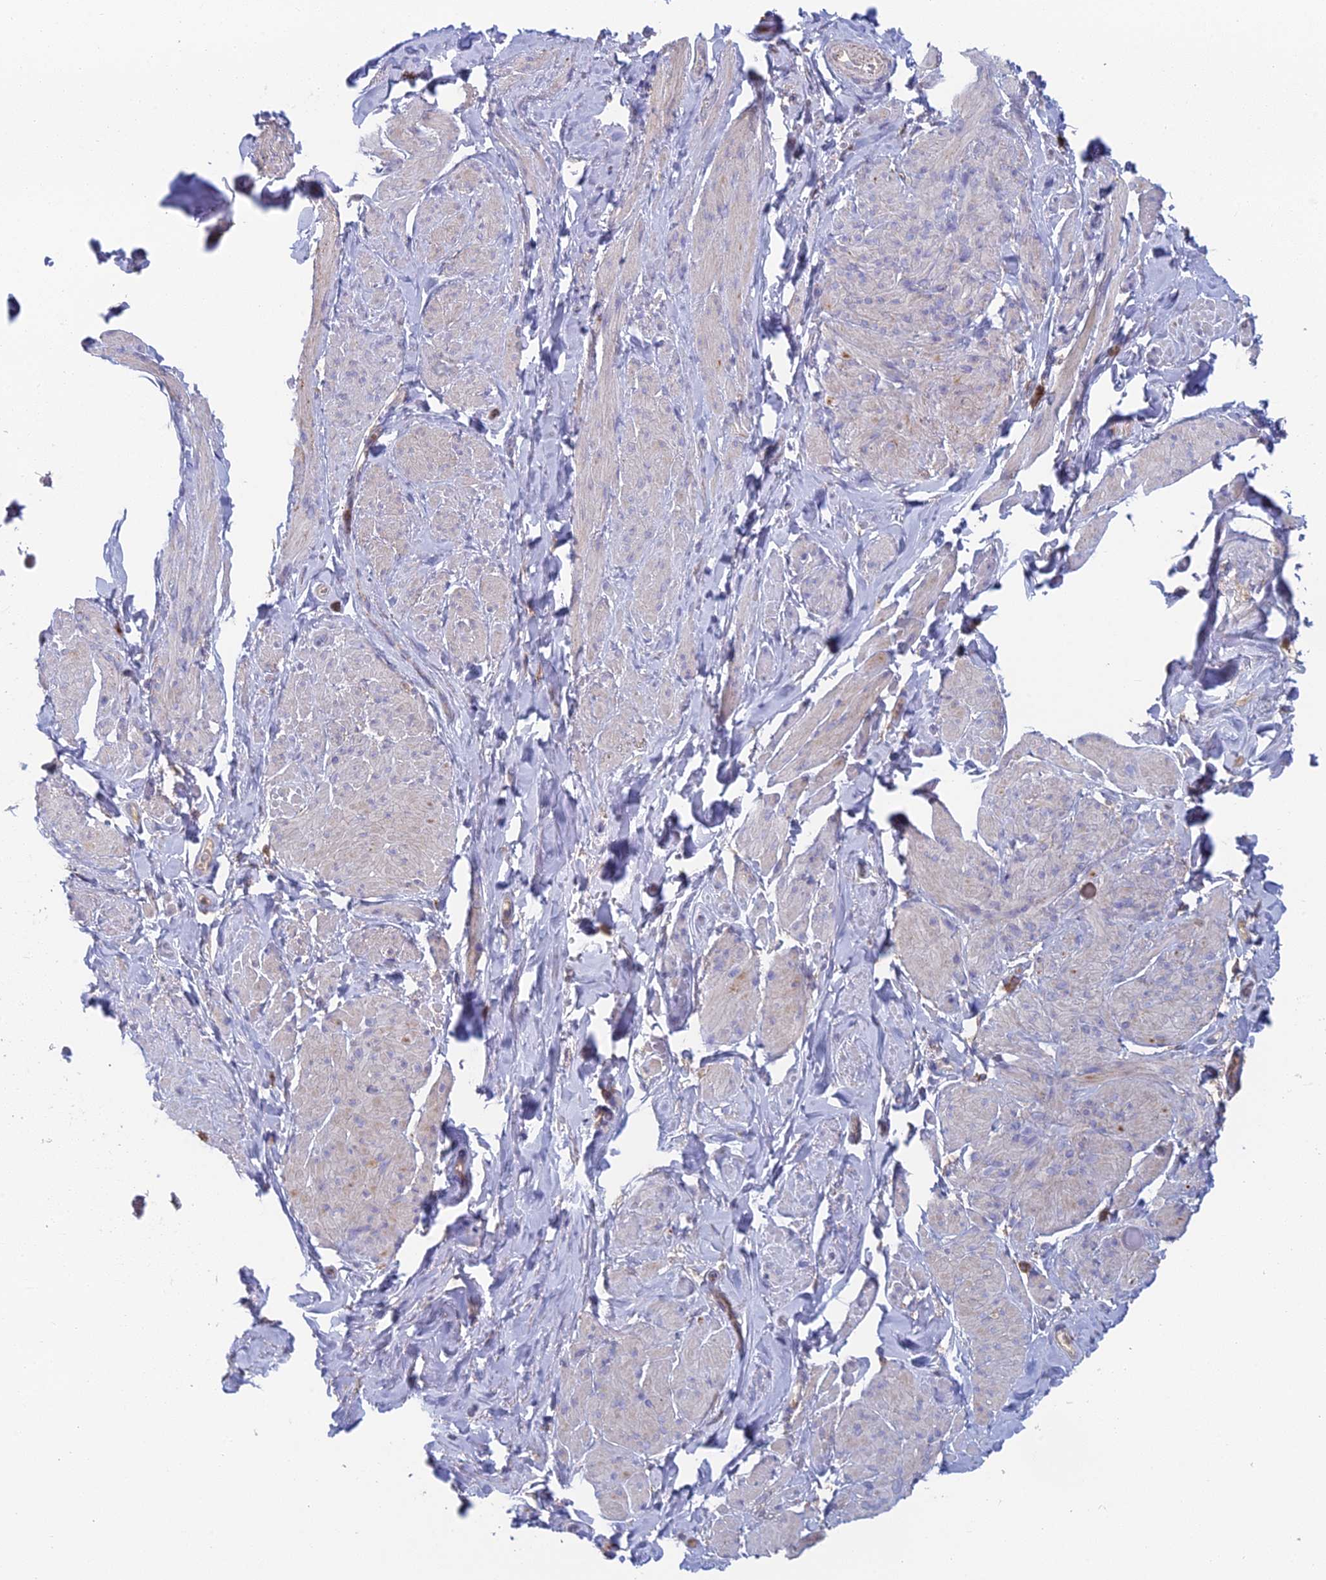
{"staining": {"intensity": "negative", "quantity": "none", "location": "none"}, "tissue": "smooth muscle", "cell_type": "Smooth muscle cells", "image_type": "normal", "snomed": [{"axis": "morphology", "description": "Normal tissue, NOS"}, {"axis": "topography", "description": "Smooth muscle"}, {"axis": "topography", "description": "Peripheral nerve tissue"}], "caption": "Smooth muscle cells are negative for protein expression in benign human smooth muscle. The staining was performed using DAB to visualize the protein expression in brown, while the nuclei were stained in blue with hematoxylin (Magnification: 20x).", "gene": "IFTAP", "patient": {"sex": "male", "age": 69}}